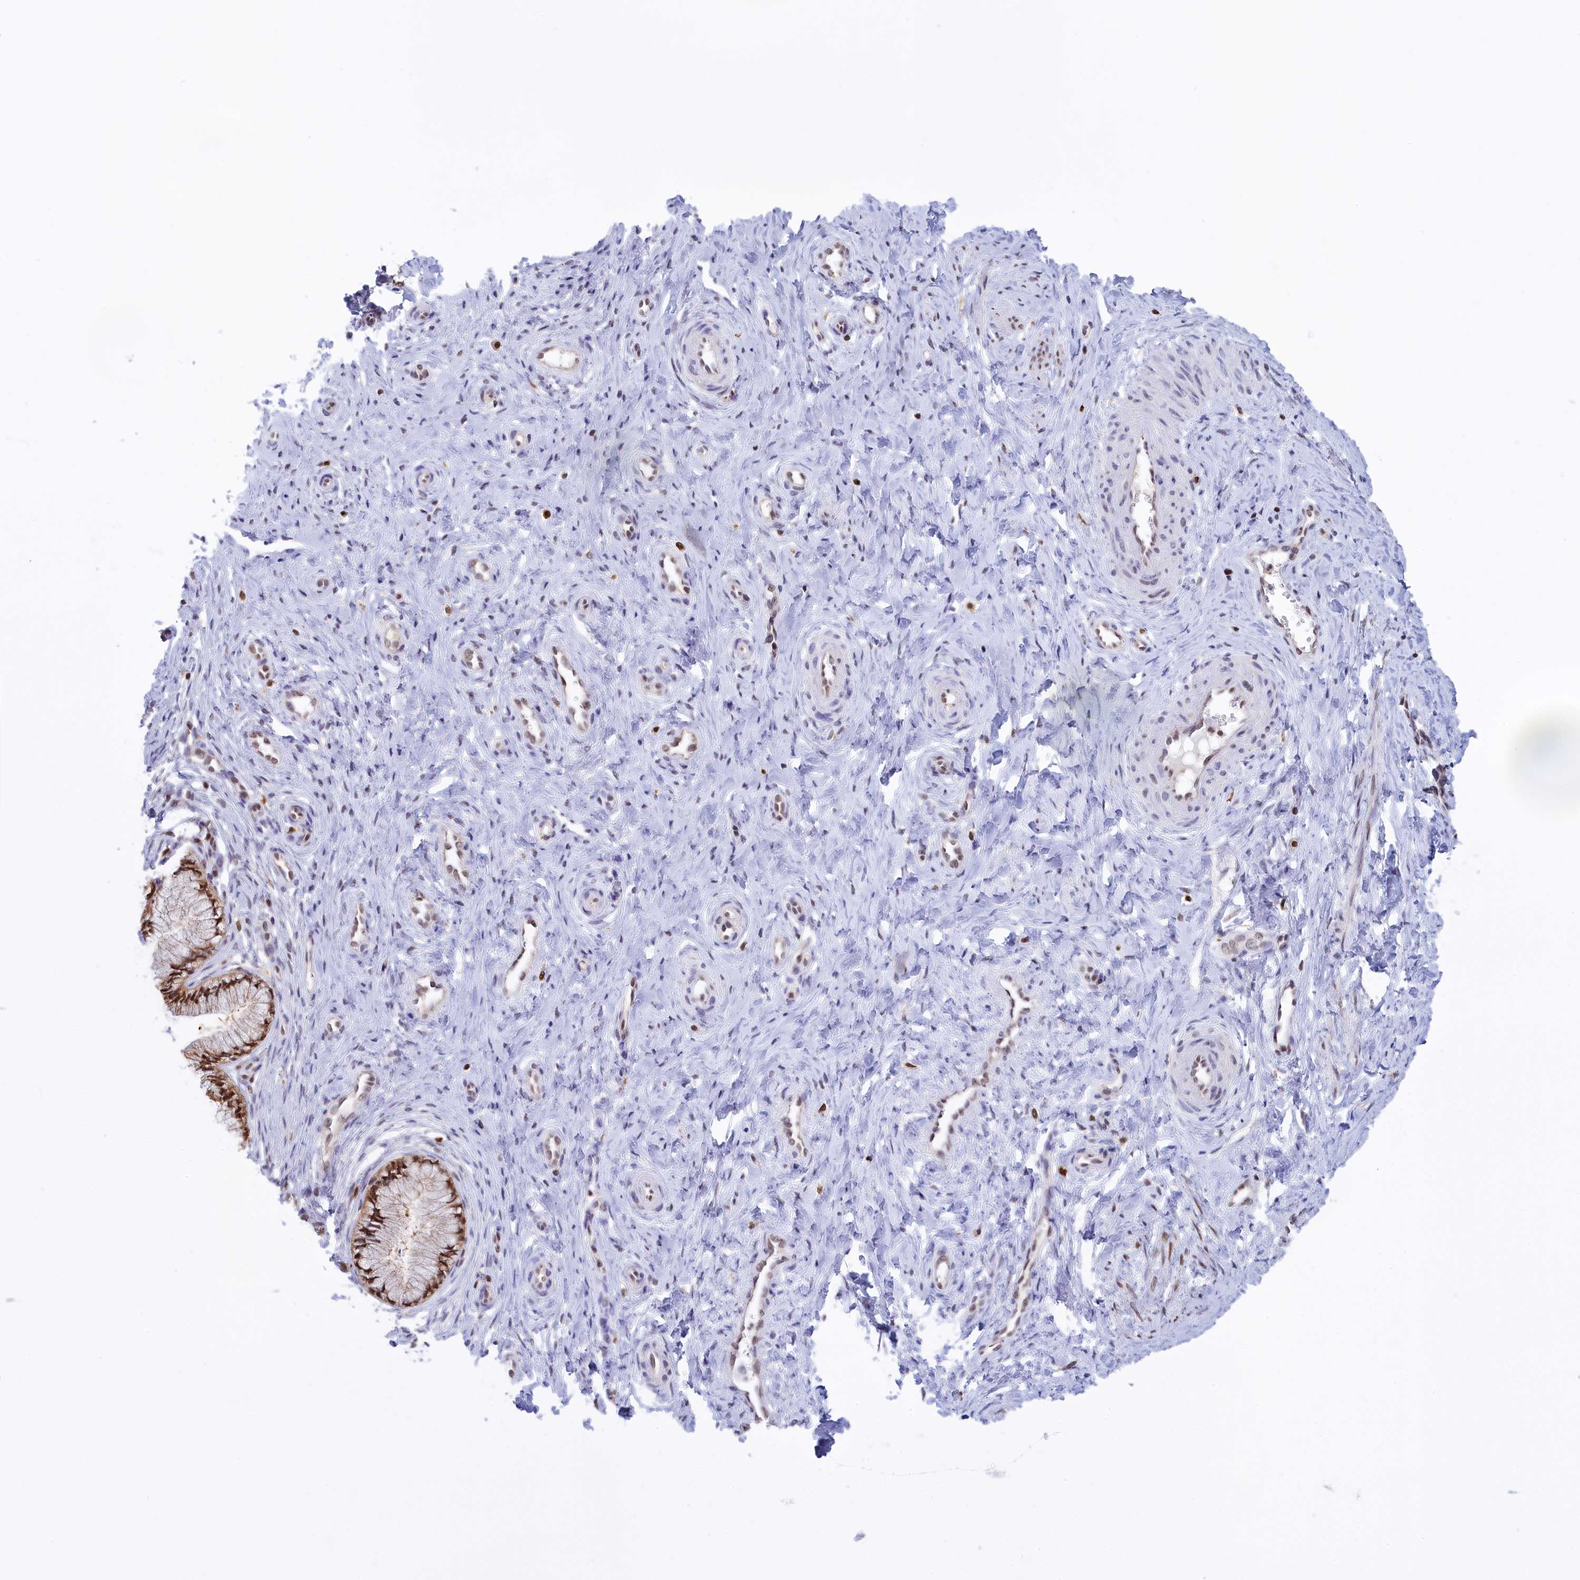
{"staining": {"intensity": "moderate", "quantity": ">75%", "location": "cytoplasmic/membranous,nuclear"}, "tissue": "cervix", "cell_type": "Glandular cells", "image_type": "normal", "snomed": [{"axis": "morphology", "description": "Normal tissue, NOS"}, {"axis": "topography", "description": "Cervix"}], "caption": "Glandular cells display medium levels of moderate cytoplasmic/membranous,nuclear staining in about >75% of cells in unremarkable cervix.", "gene": "IZUMO2", "patient": {"sex": "female", "age": 36}}